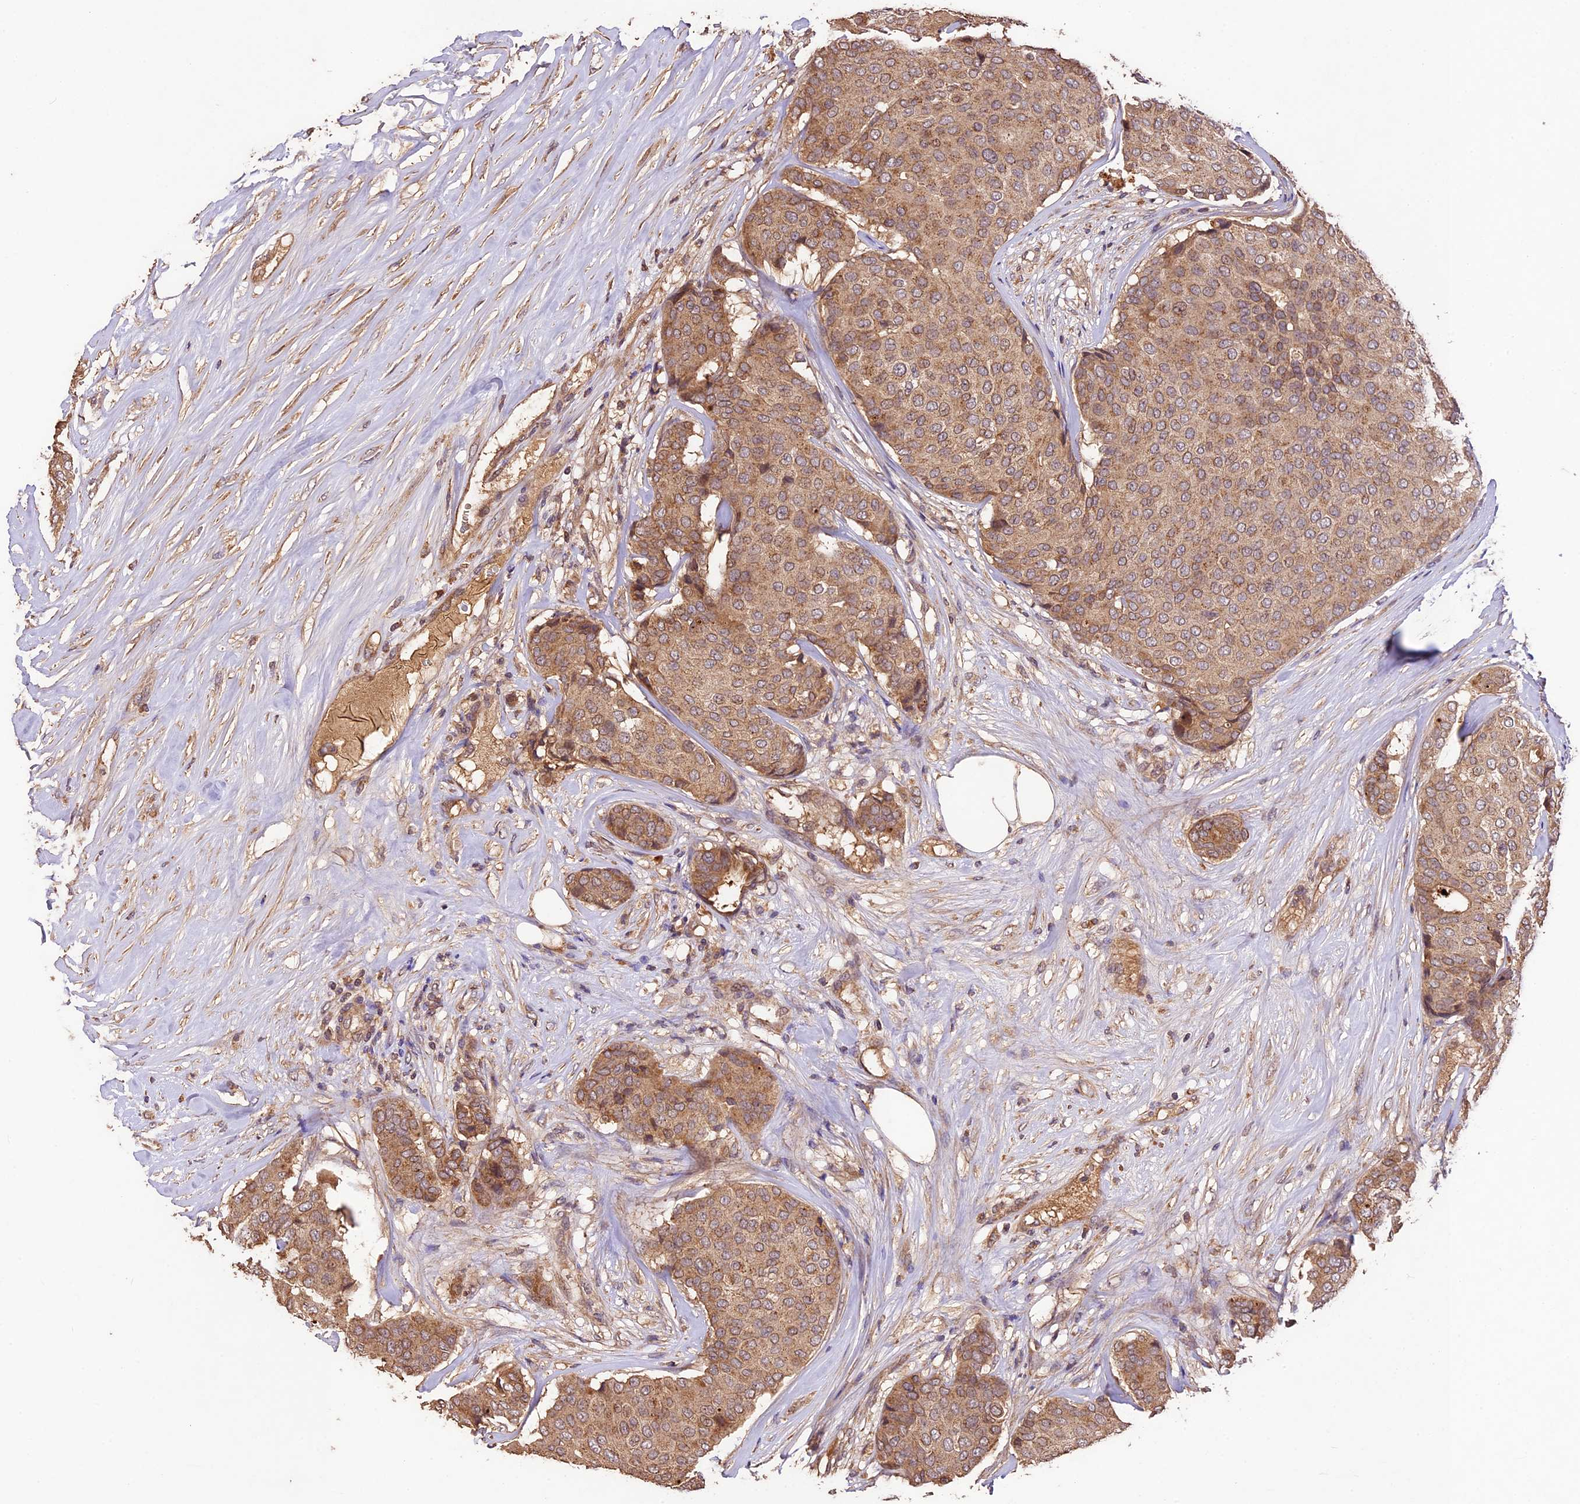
{"staining": {"intensity": "moderate", "quantity": ">75%", "location": "cytoplasmic/membranous"}, "tissue": "breast cancer", "cell_type": "Tumor cells", "image_type": "cancer", "snomed": [{"axis": "morphology", "description": "Duct carcinoma"}, {"axis": "topography", "description": "Breast"}], "caption": "Human breast cancer stained with a brown dye displays moderate cytoplasmic/membranous positive staining in about >75% of tumor cells.", "gene": "CRLF1", "patient": {"sex": "female", "age": 75}}